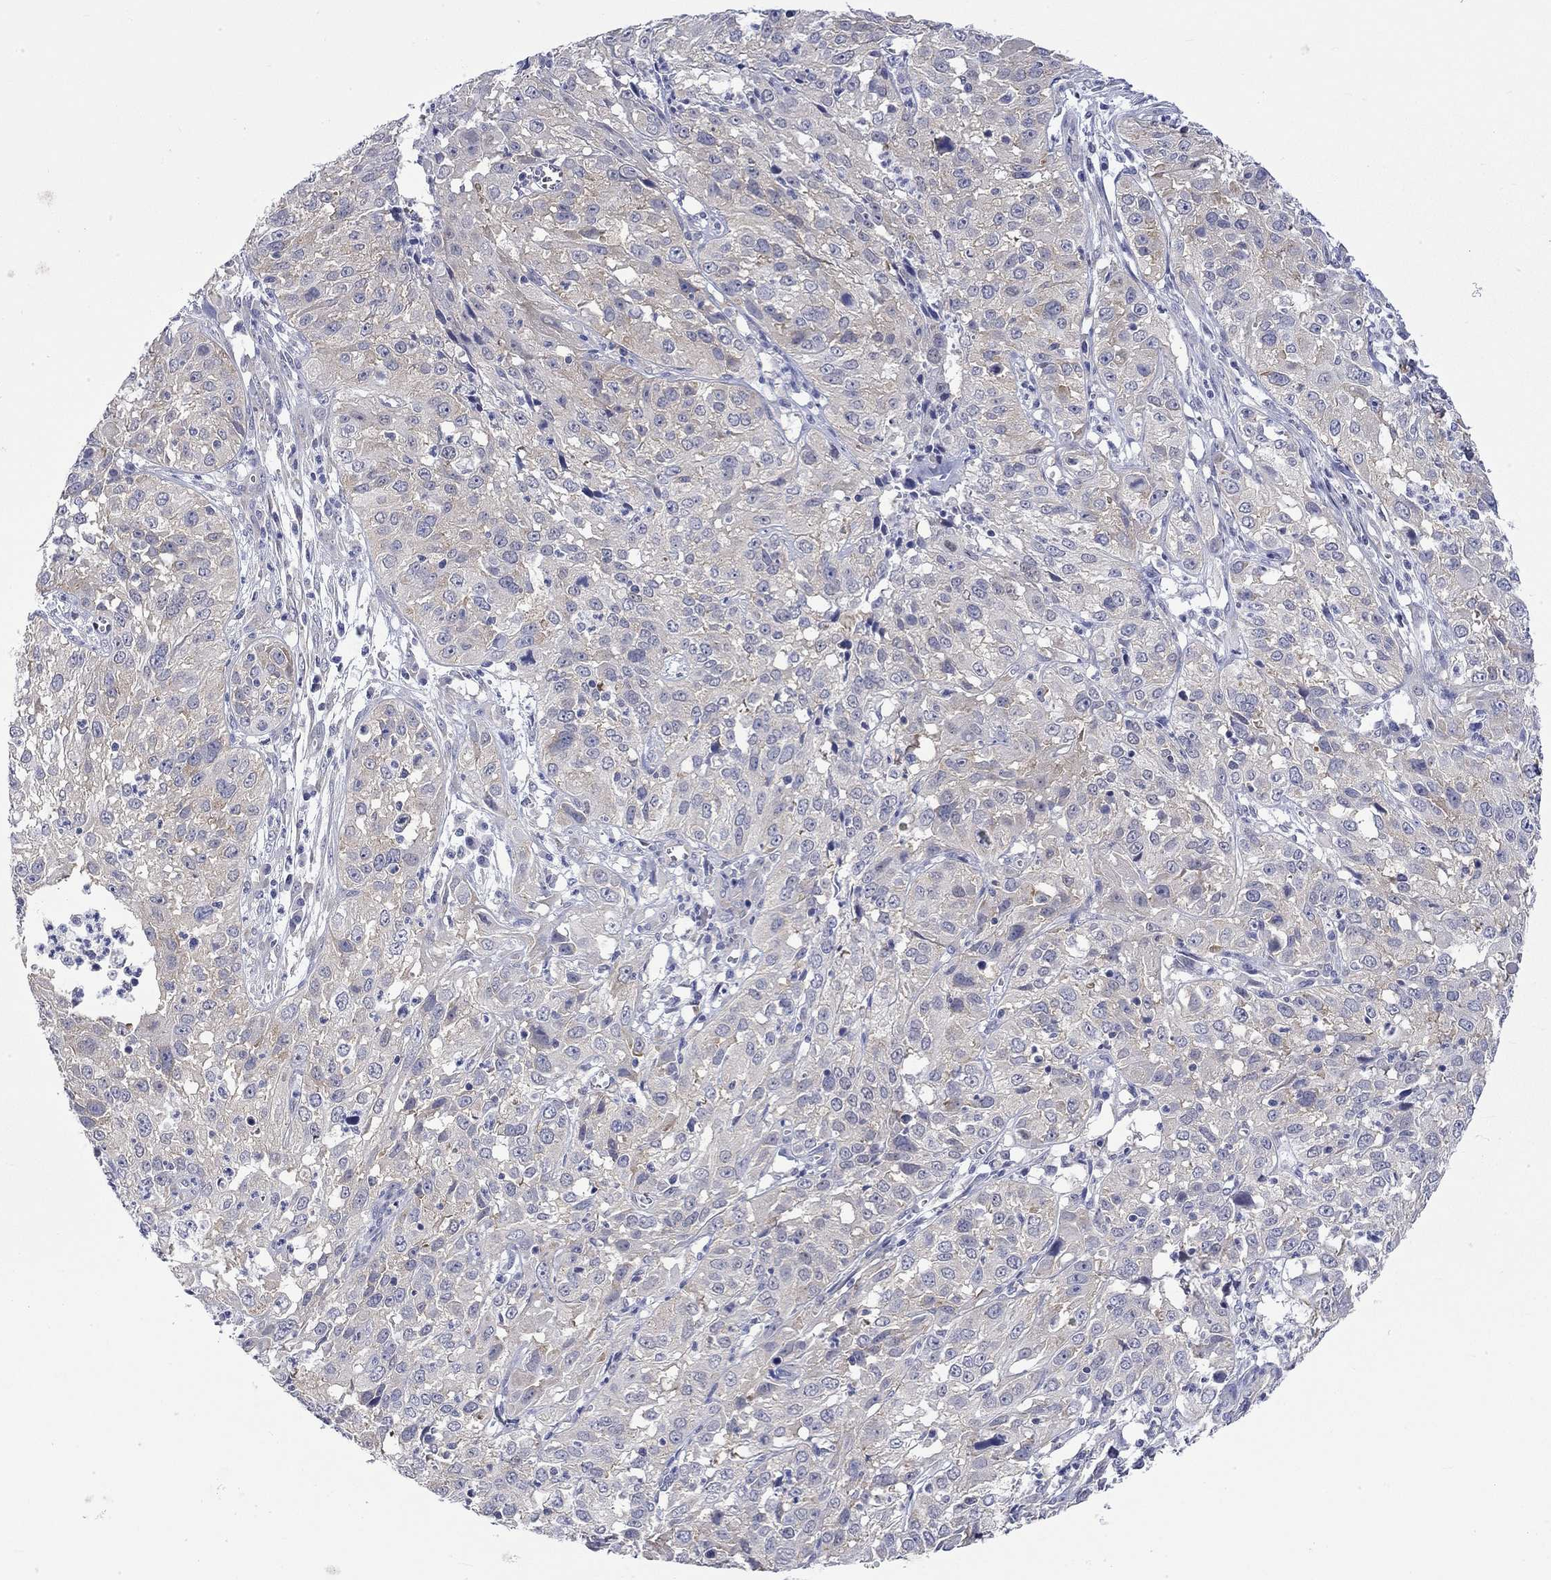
{"staining": {"intensity": "weak", "quantity": "<25%", "location": "cytoplasmic/membranous"}, "tissue": "cervical cancer", "cell_type": "Tumor cells", "image_type": "cancer", "snomed": [{"axis": "morphology", "description": "Squamous cell carcinoma, NOS"}, {"axis": "topography", "description": "Cervix"}], "caption": "The IHC photomicrograph has no significant positivity in tumor cells of squamous cell carcinoma (cervical) tissue.", "gene": "CERS1", "patient": {"sex": "female", "age": 32}}